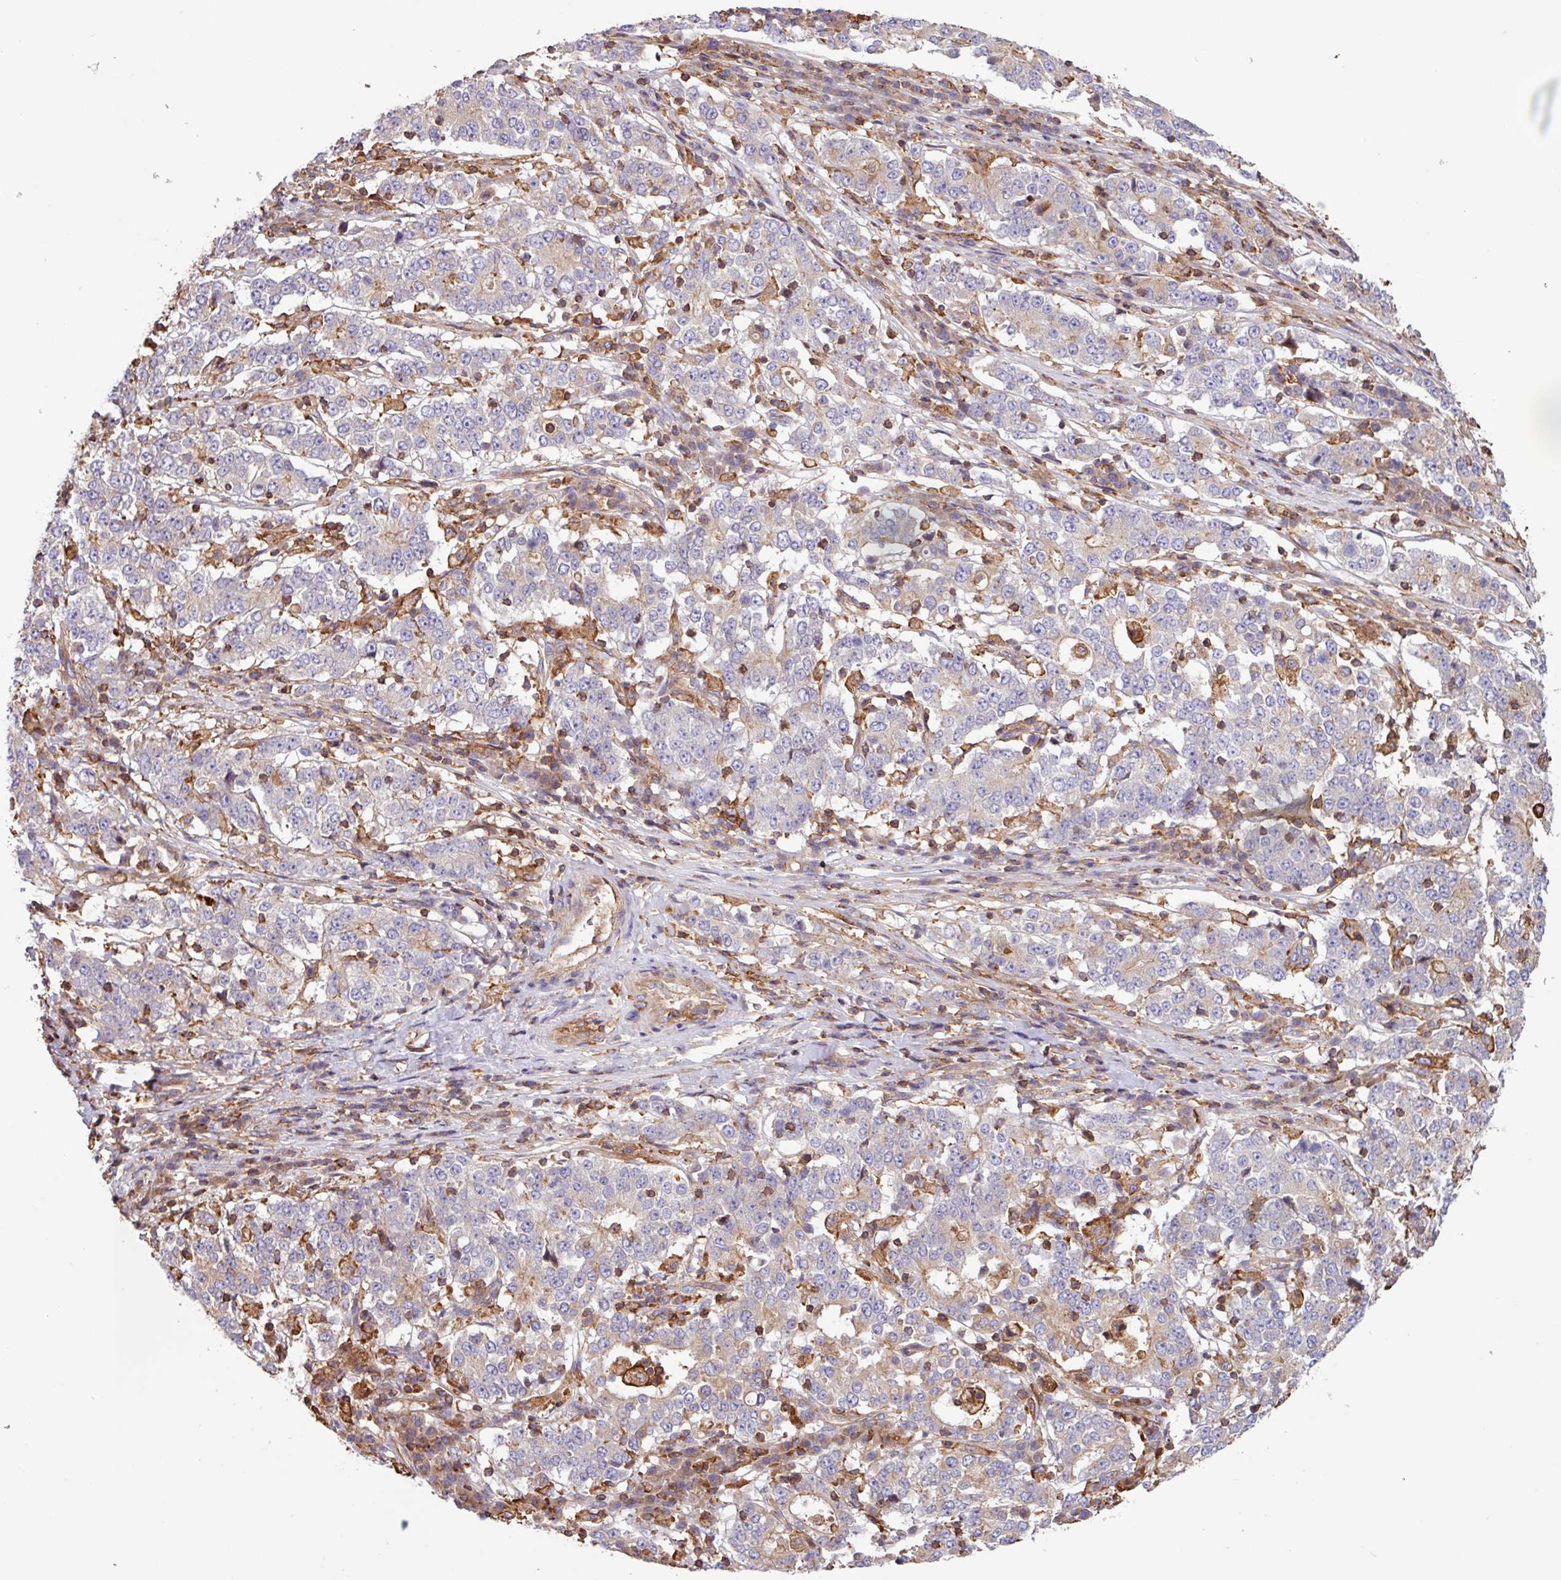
{"staining": {"intensity": "weak", "quantity": "<25%", "location": "cytoplasmic/membranous"}, "tissue": "stomach cancer", "cell_type": "Tumor cells", "image_type": "cancer", "snomed": [{"axis": "morphology", "description": "Adenocarcinoma, NOS"}, {"axis": "topography", "description": "Stomach"}], "caption": "Immunohistochemistry of stomach adenocarcinoma exhibits no staining in tumor cells.", "gene": "ACTR3", "patient": {"sex": "male", "age": 59}}